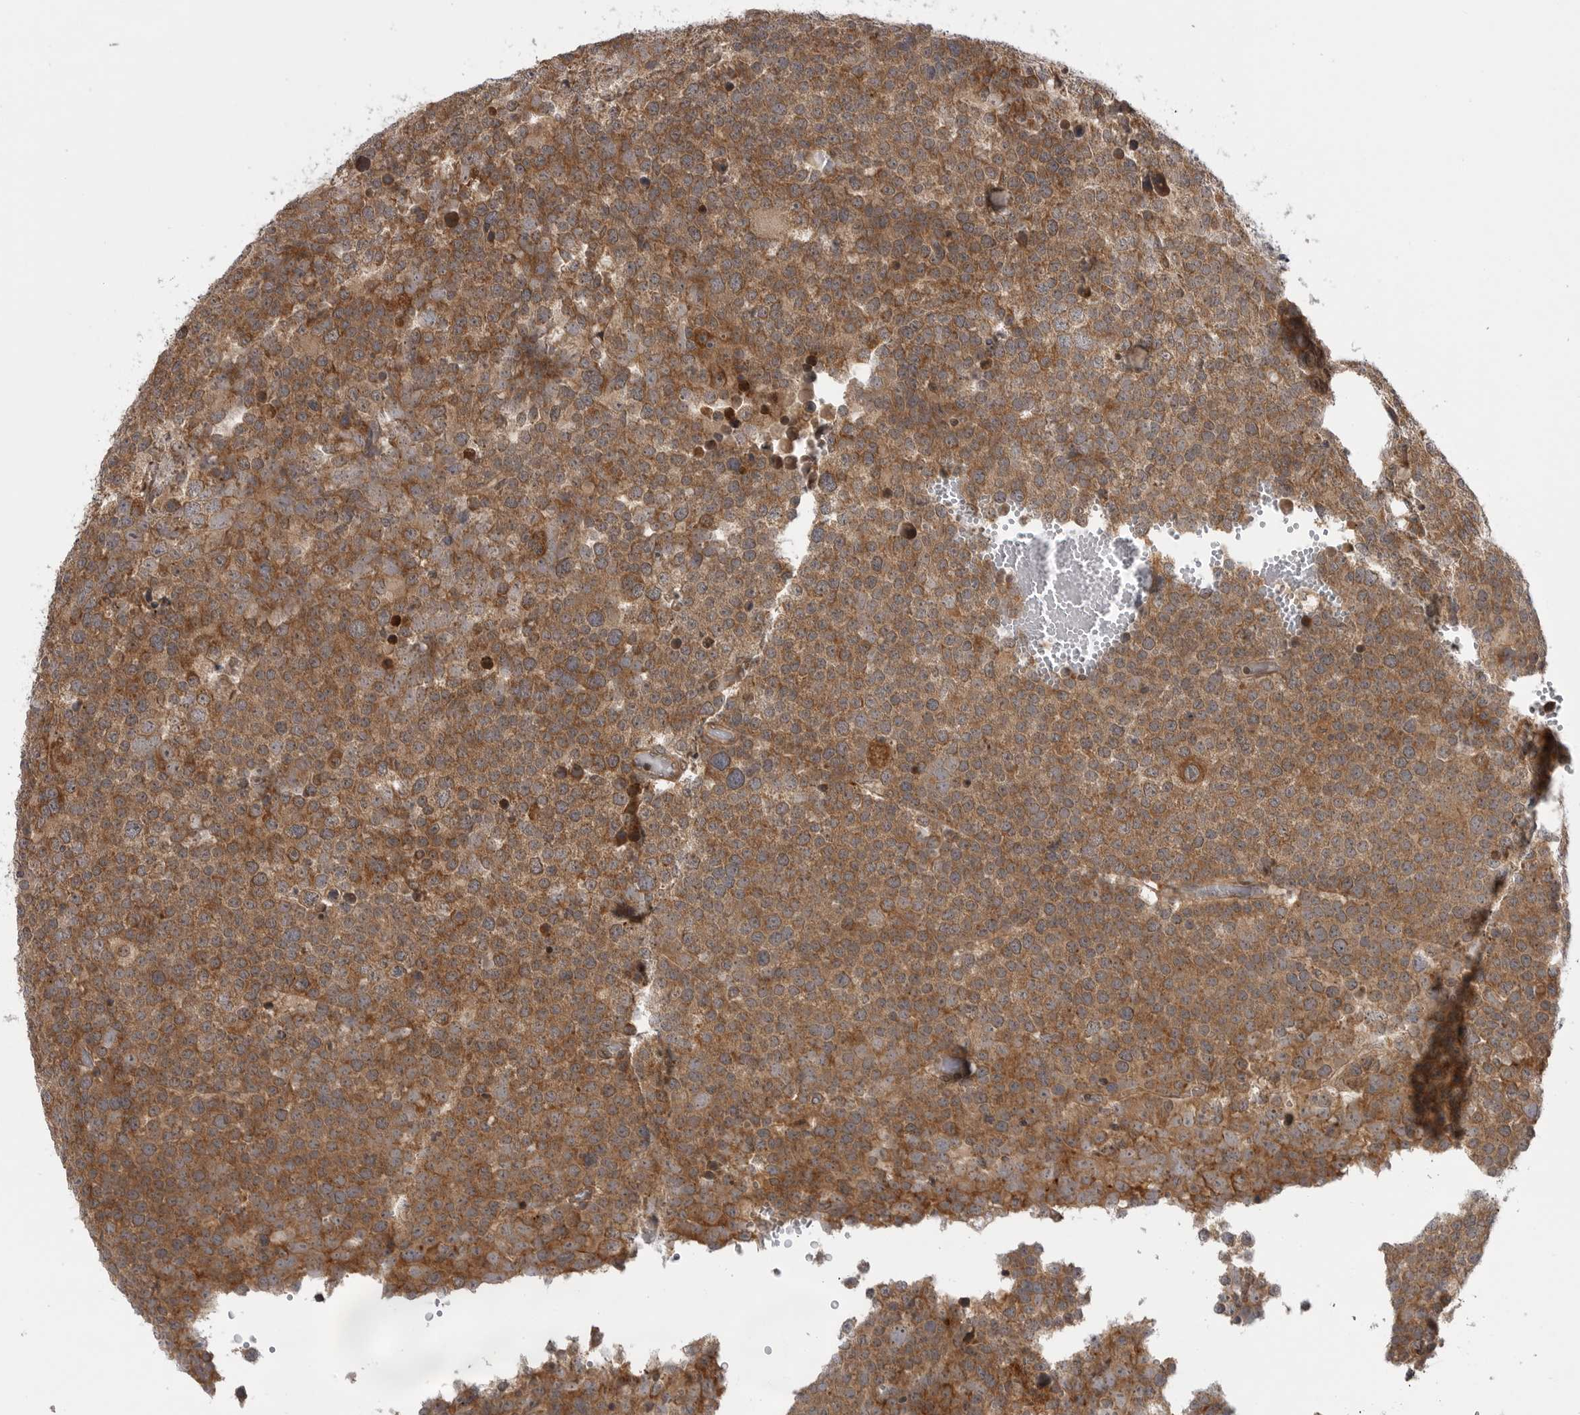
{"staining": {"intensity": "moderate", "quantity": ">75%", "location": "cytoplasmic/membranous"}, "tissue": "testis cancer", "cell_type": "Tumor cells", "image_type": "cancer", "snomed": [{"axis": "morphology", "description": "Seminoma, NOS"}, {"axis": "topography", "description": "Testis"}], "caption": "There is medium levels of moderate cytoplasmic/membranous expression in tumor cells of testis cancer, as demonstrated by immunohistochemical staining (brown color).", "gene": "LRRC45", "patient": {"sex": "male", "age": 71}}